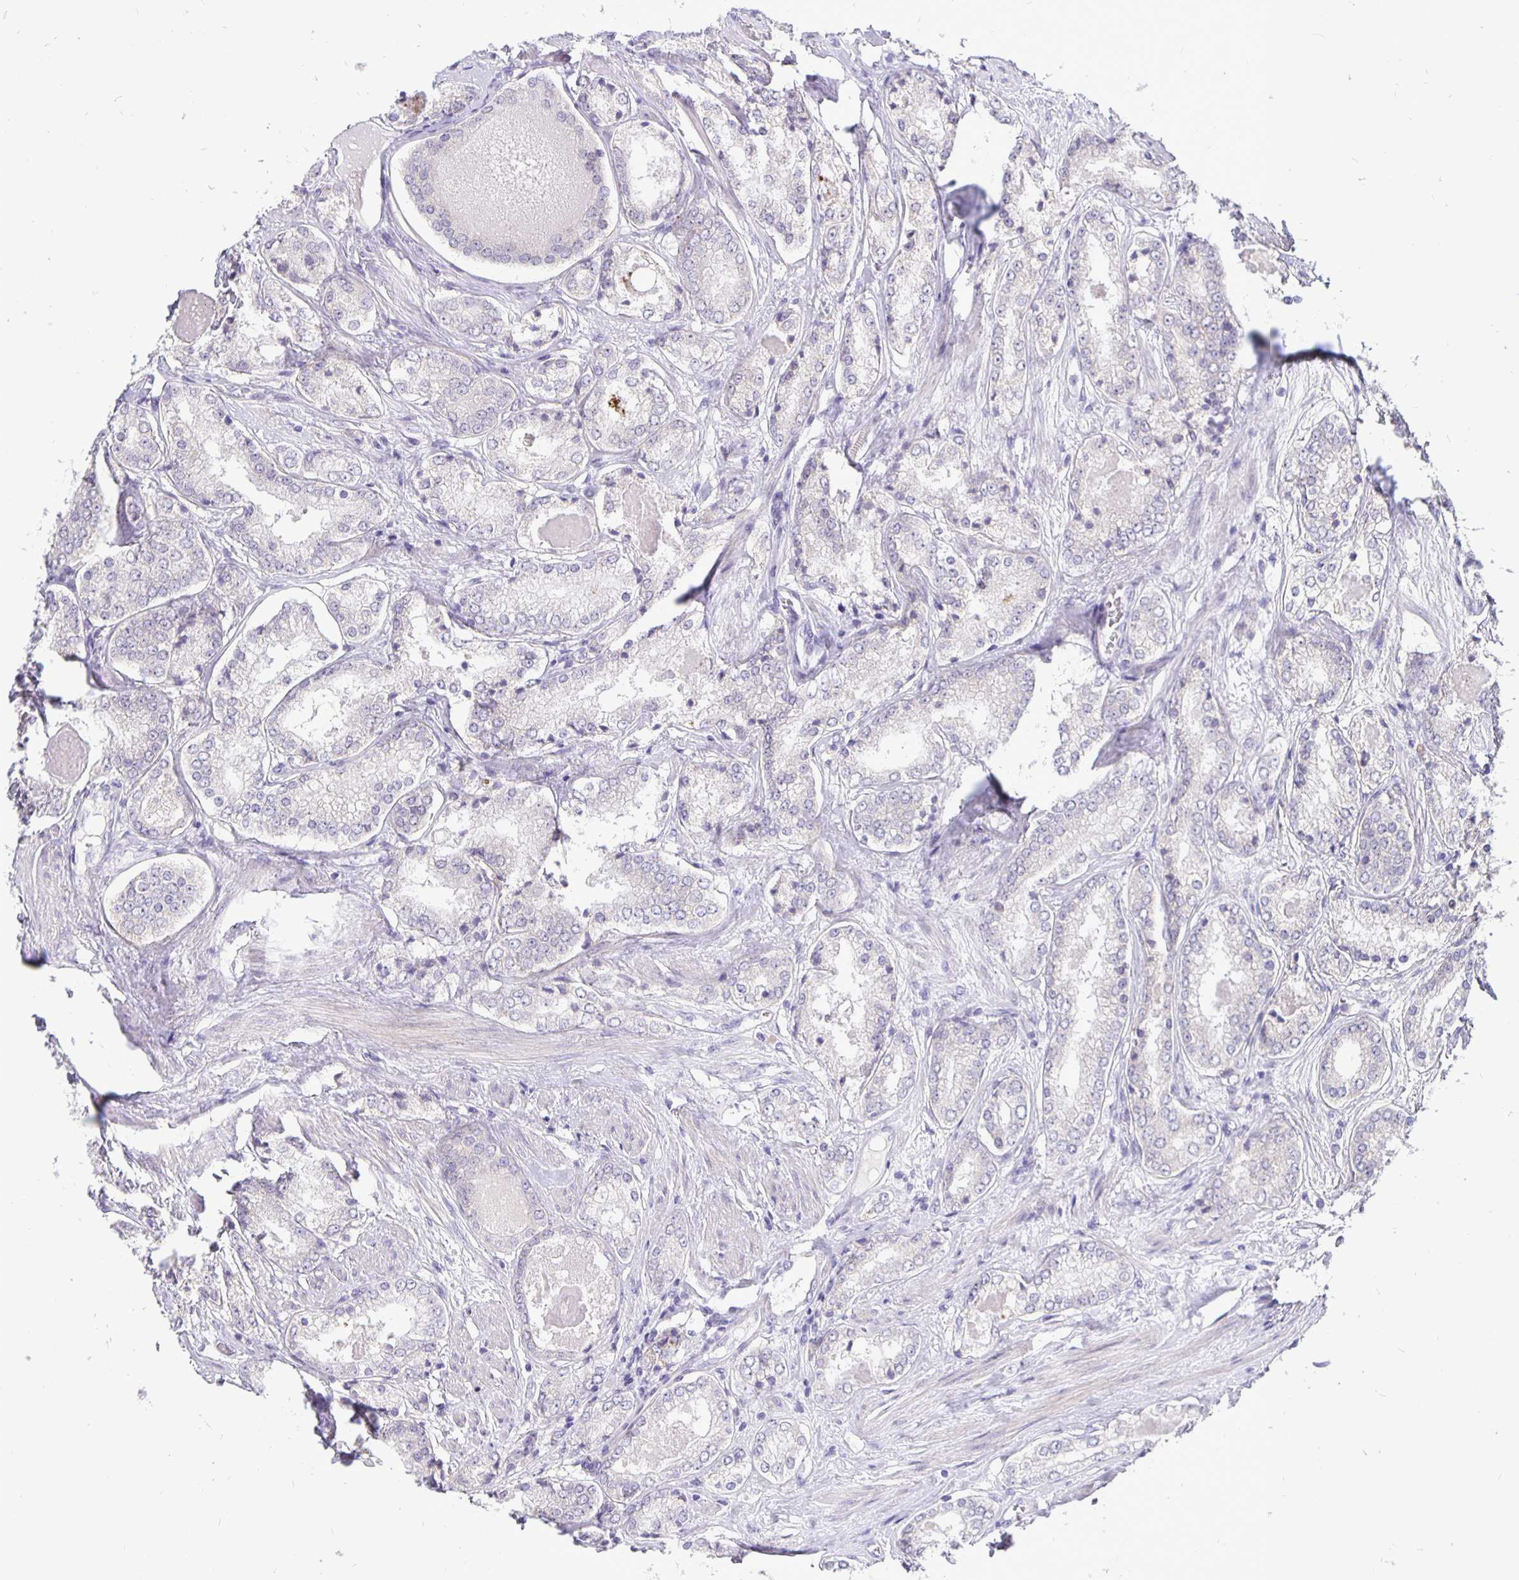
{"staining": {"intensity": "negative", "quantity": "none", "location": "none"}, "tissue": "prostate cancer", "cell_type": "Tumor cells", "image_type": "cancer", "snomed": [{"axis": "morphology", "description": "Adenocarcinoma, NOS"}, {"axis": "morphology", "description": "Adenocarcinoma, Low grade"}, {"axis": "topography", "description": "Prostate"}], "caption": "Immunohistochemical staining of prostate cancer exhibits no significant staining in tumor cells. (DAB IHC visualized using brightfield microscopy, high magnification).", "gene": "ERBB2", "patient": {"sex": "male", "age": 68}}